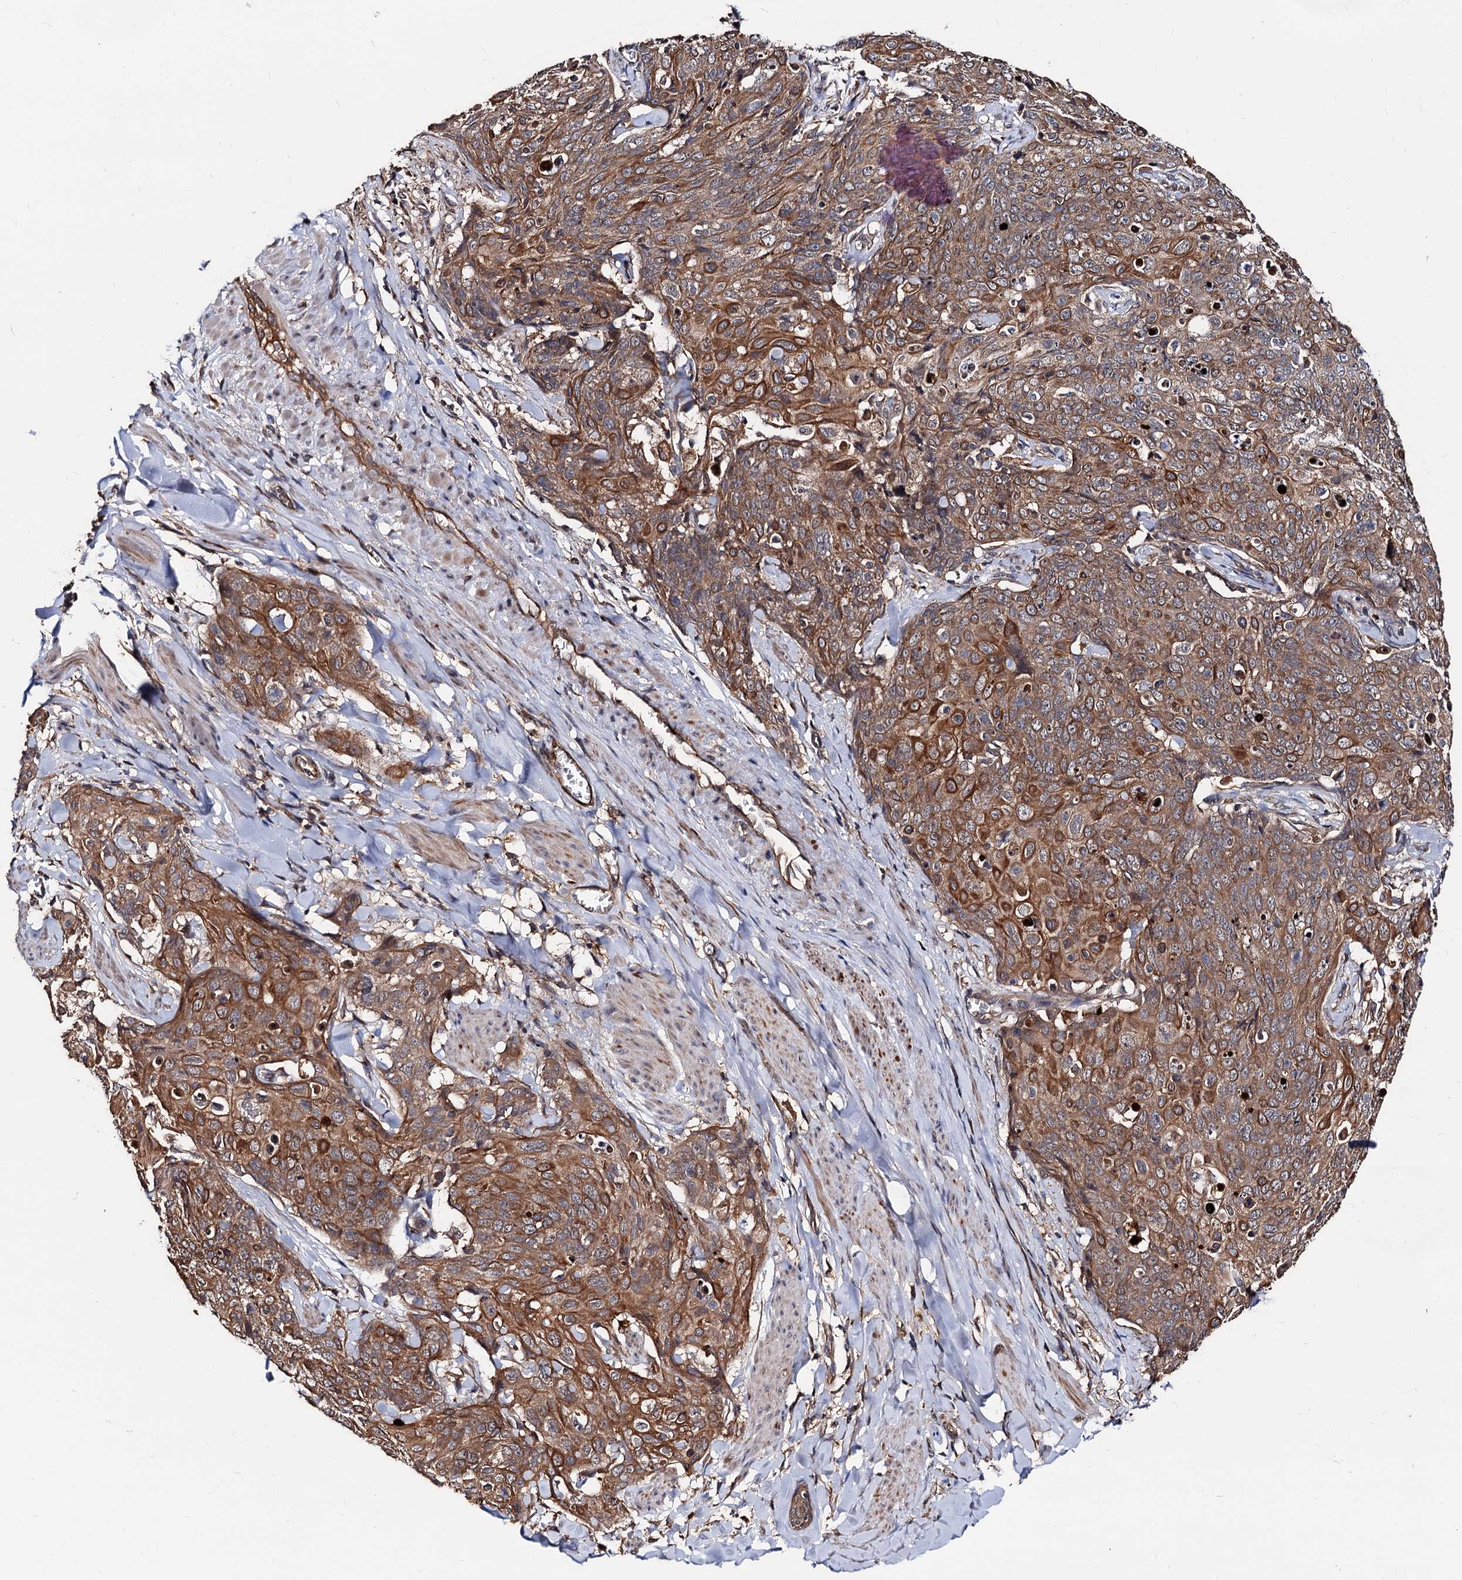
{"staining": {"intensity": "moderate", "quantity": ">75%", "location": "cytoplasmic/membranous"}, "tissue": "skin cancer", "cell_type": "Tumor cells", "image_type": "cancer", "snomed": [{"axis": "morphology", "description": "Squamous cell carcinoma, NOS"}, {"axis": "topography", "description": "Skin"}, {"axis": "topography", "description": "Vulva"}], "caption": "DAB (3,3'-diaminobenzidine) immunohistochemical staining of human squamous cell carcinoma (skin) reveals moderate cytoplasmic/membranous protein positivity in about >75% of tumor cells.", "gene": "TEX9", "patient": {"sex": "female", "age": 85}}